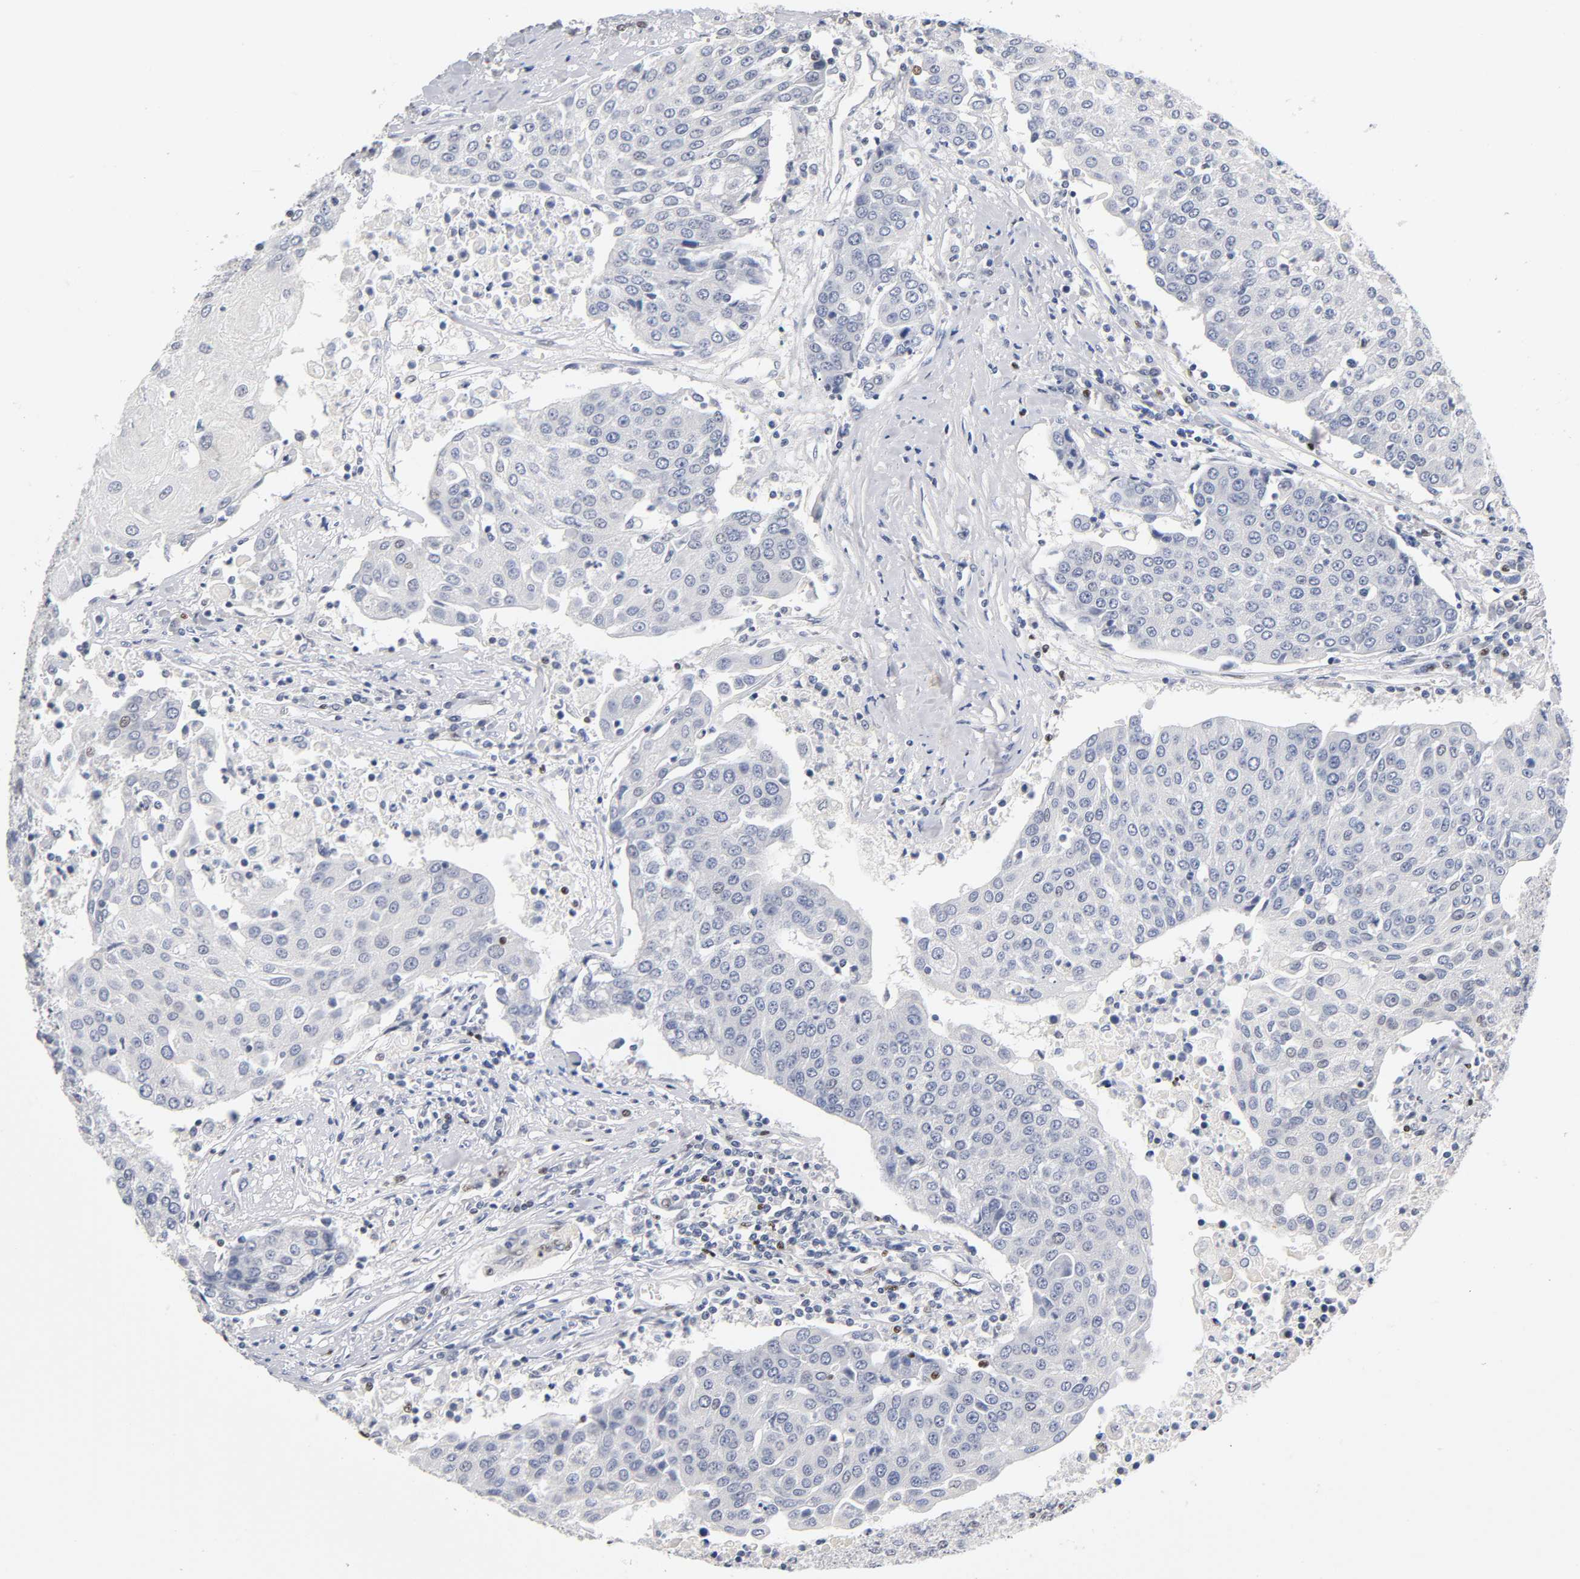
{"staining": {"intensity": "negative", "quantity": "none", "location": "none"}, "tissue": "urothelial cancer", "cell_type": "Tumor cells", "image_type": "cancer", "snomed": [{"axis": "morphology", "description": "Urothelial carcinoma, High grade"}, {"axis": "topography", "description": "Urinary bladder"}], "caption": "Urothelial carcinoma (high-grade) was stained to show a protein in brown. There is no significant positivity in tumor cells.", "gene": "SP3", "patient": {"sex": "female", "age": 85}}